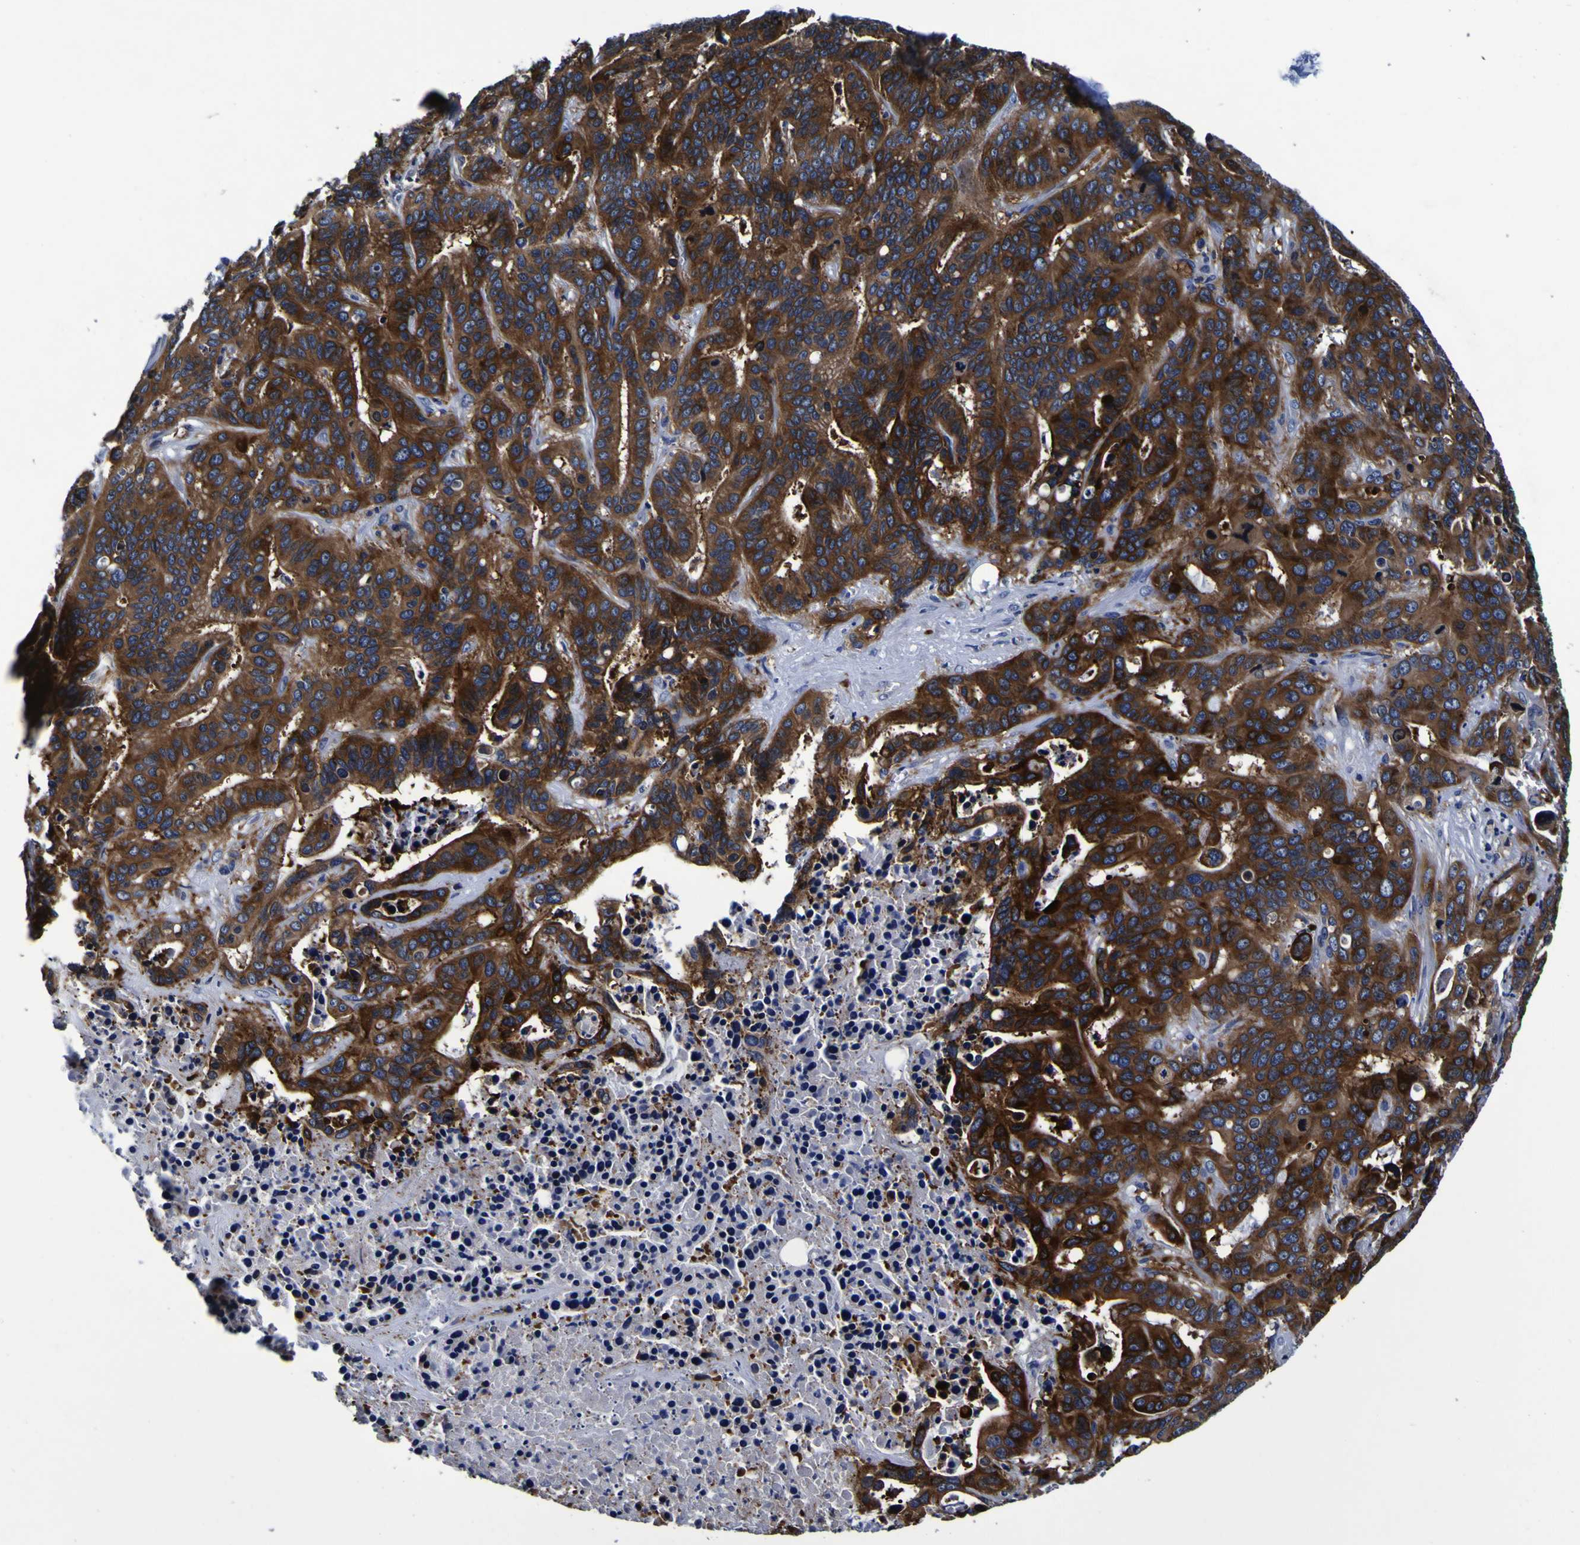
{"staining": {"intensity": "strong", "quantity": ">75%", "location": "cytoplasmic/membranous"}, "tissue": "liver cancer", "cell_type": "Tumor cells", "image_type": "cancer", "snomed": [{"axis": "morphology", "description": "Cholangiocarcinoma"}, {"axis": "topography", "description": "Liver"}], "caption": "Immunohistochemistry (IHC) (DAB (3,3'-diaminobenzidine)) staining of liver cholangiocarcinoma displays strong cytoplasmic/membranous protein staining in approximately >75% of tumor cells. Nuclei are stained in blue.", "gene": "SORCS1", "patient": {"sex": "female", "age": 65}}